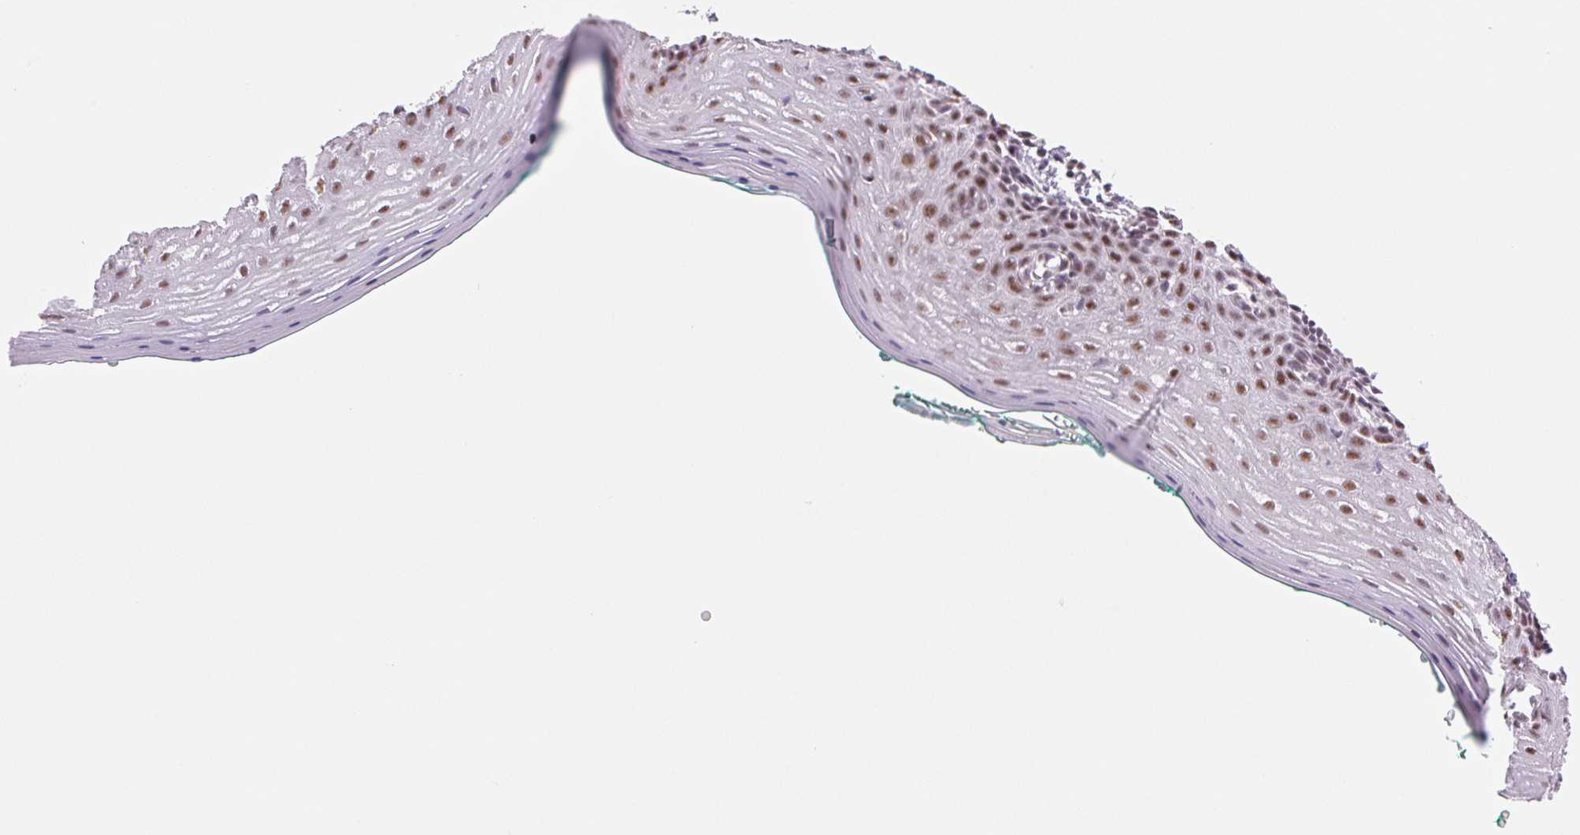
{"staining": {"intensity": "moderate", "quantity": ">75%", "location": "nuclear"}, "tissue": "vagina", "cell_type": "Squamous epithelial cells", "image_type": "normal", "snomed": [{"axis": "morphology", "description": "Normal tissue, NOS"}, {"axis": "topography", "description": "Vagina"}], "caption": "Immunohistochemistry (IHC) image of normal vagina: vagina stained using IHC exhibits medium levels of moderate protein expression localized specifically in the nuclear of squamous epithelial cells, appearing as a nuclear brown color.", "gene": "ZC3H14", "patient": {"sex": "female", "age": 42}}